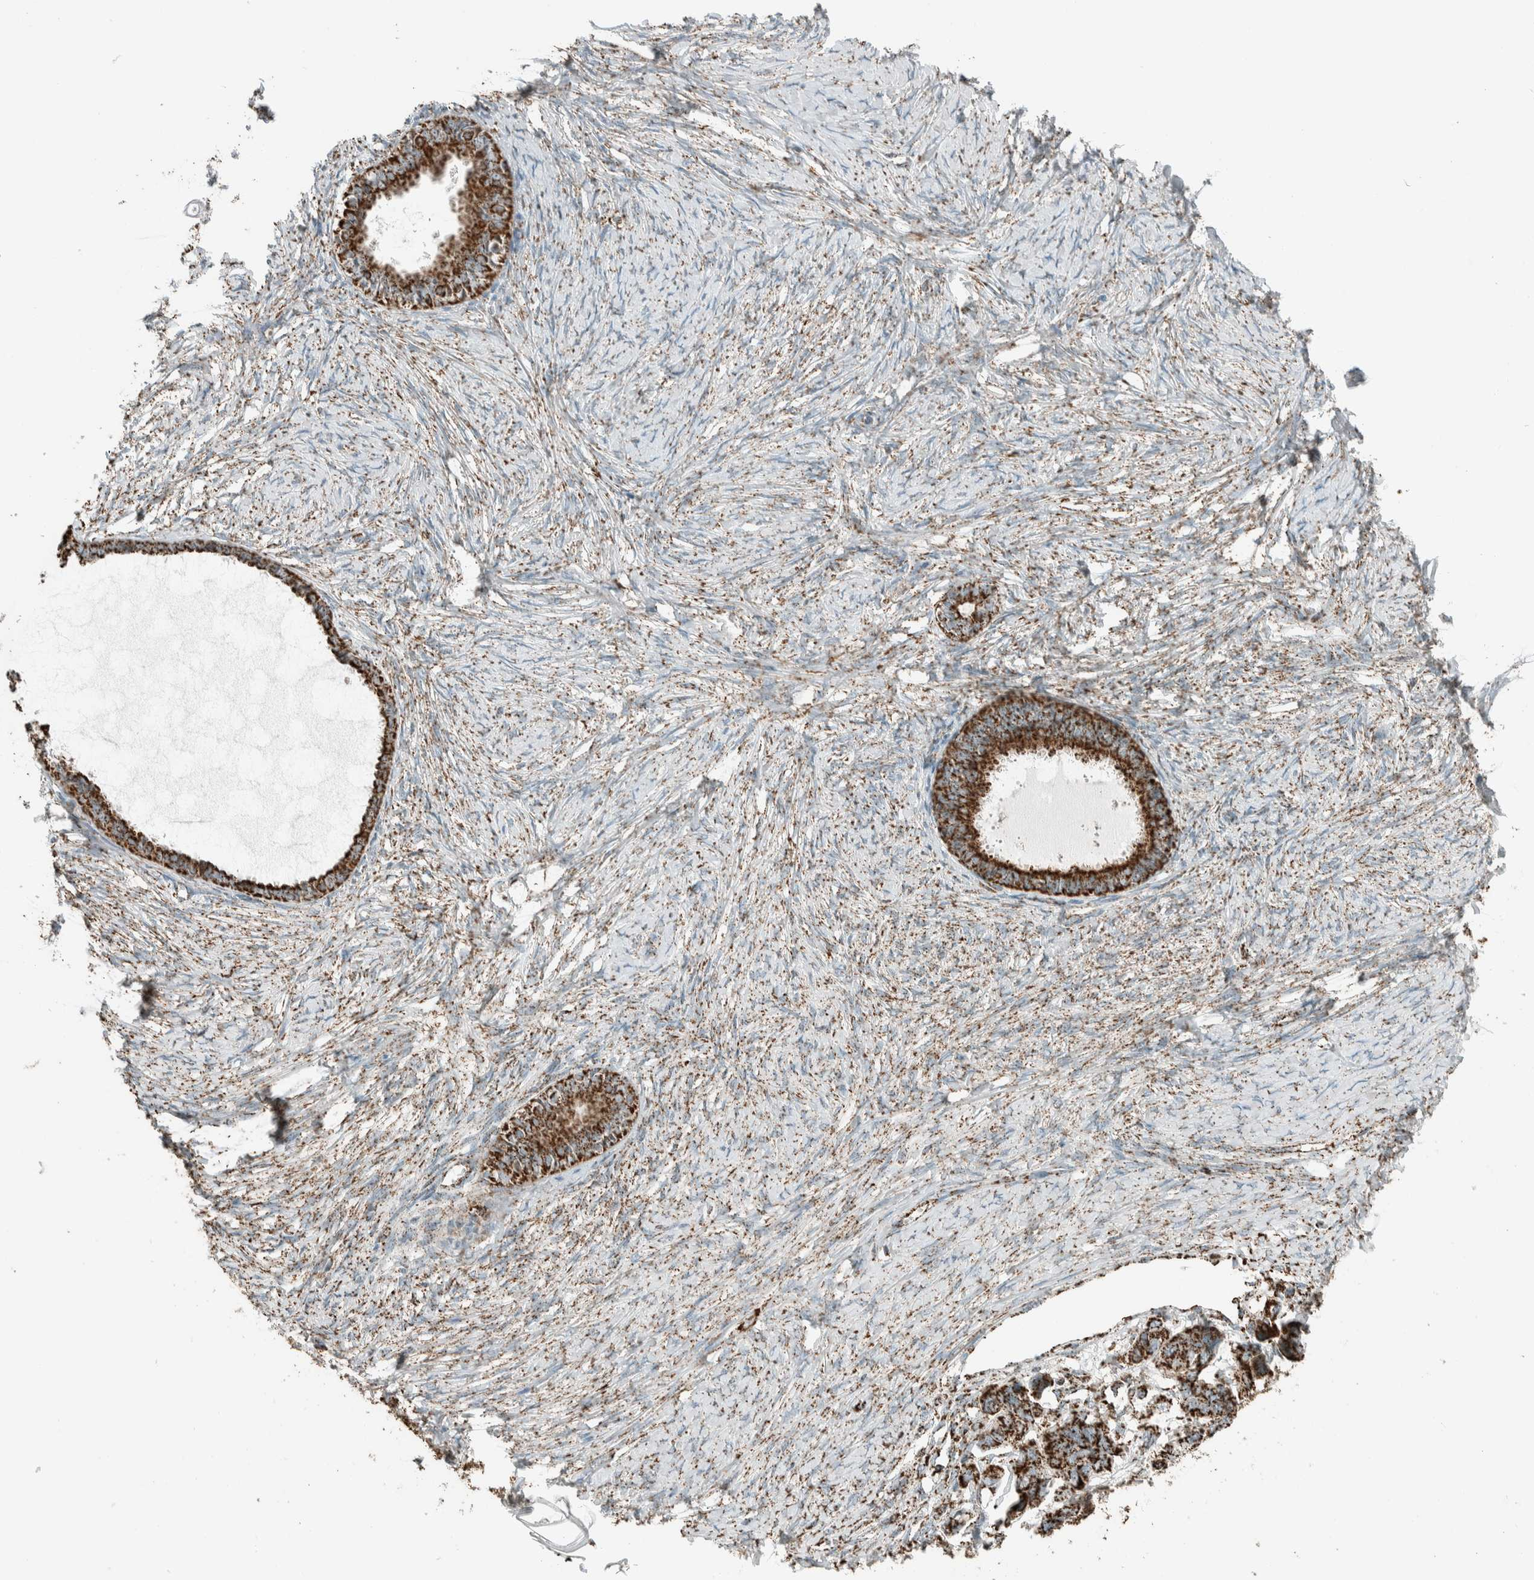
{"staining": {"intensity": "strong", "quantity": ">75%", "location": "cytoplasmic/membranous"}, "tissue": "ovarian cancer", "cell_type": "Tumor cells", "image_type": "cancer", "snomed": [{"axis": "morphology", "description": "Cystadenocarcinoma, serous, NOS"}, {"axis": "topography", "description": "Ovary"}], "caption": "IHC image of human ovarian cancer (serous cystadenocarcinoma) stained for a protein (brown), which shows high levels of strong cytoplasmic/membranous positivity in about >75% of tumor cells.", "gene": "ZNF454", "patient": {"sex": "female", "age": 79}}